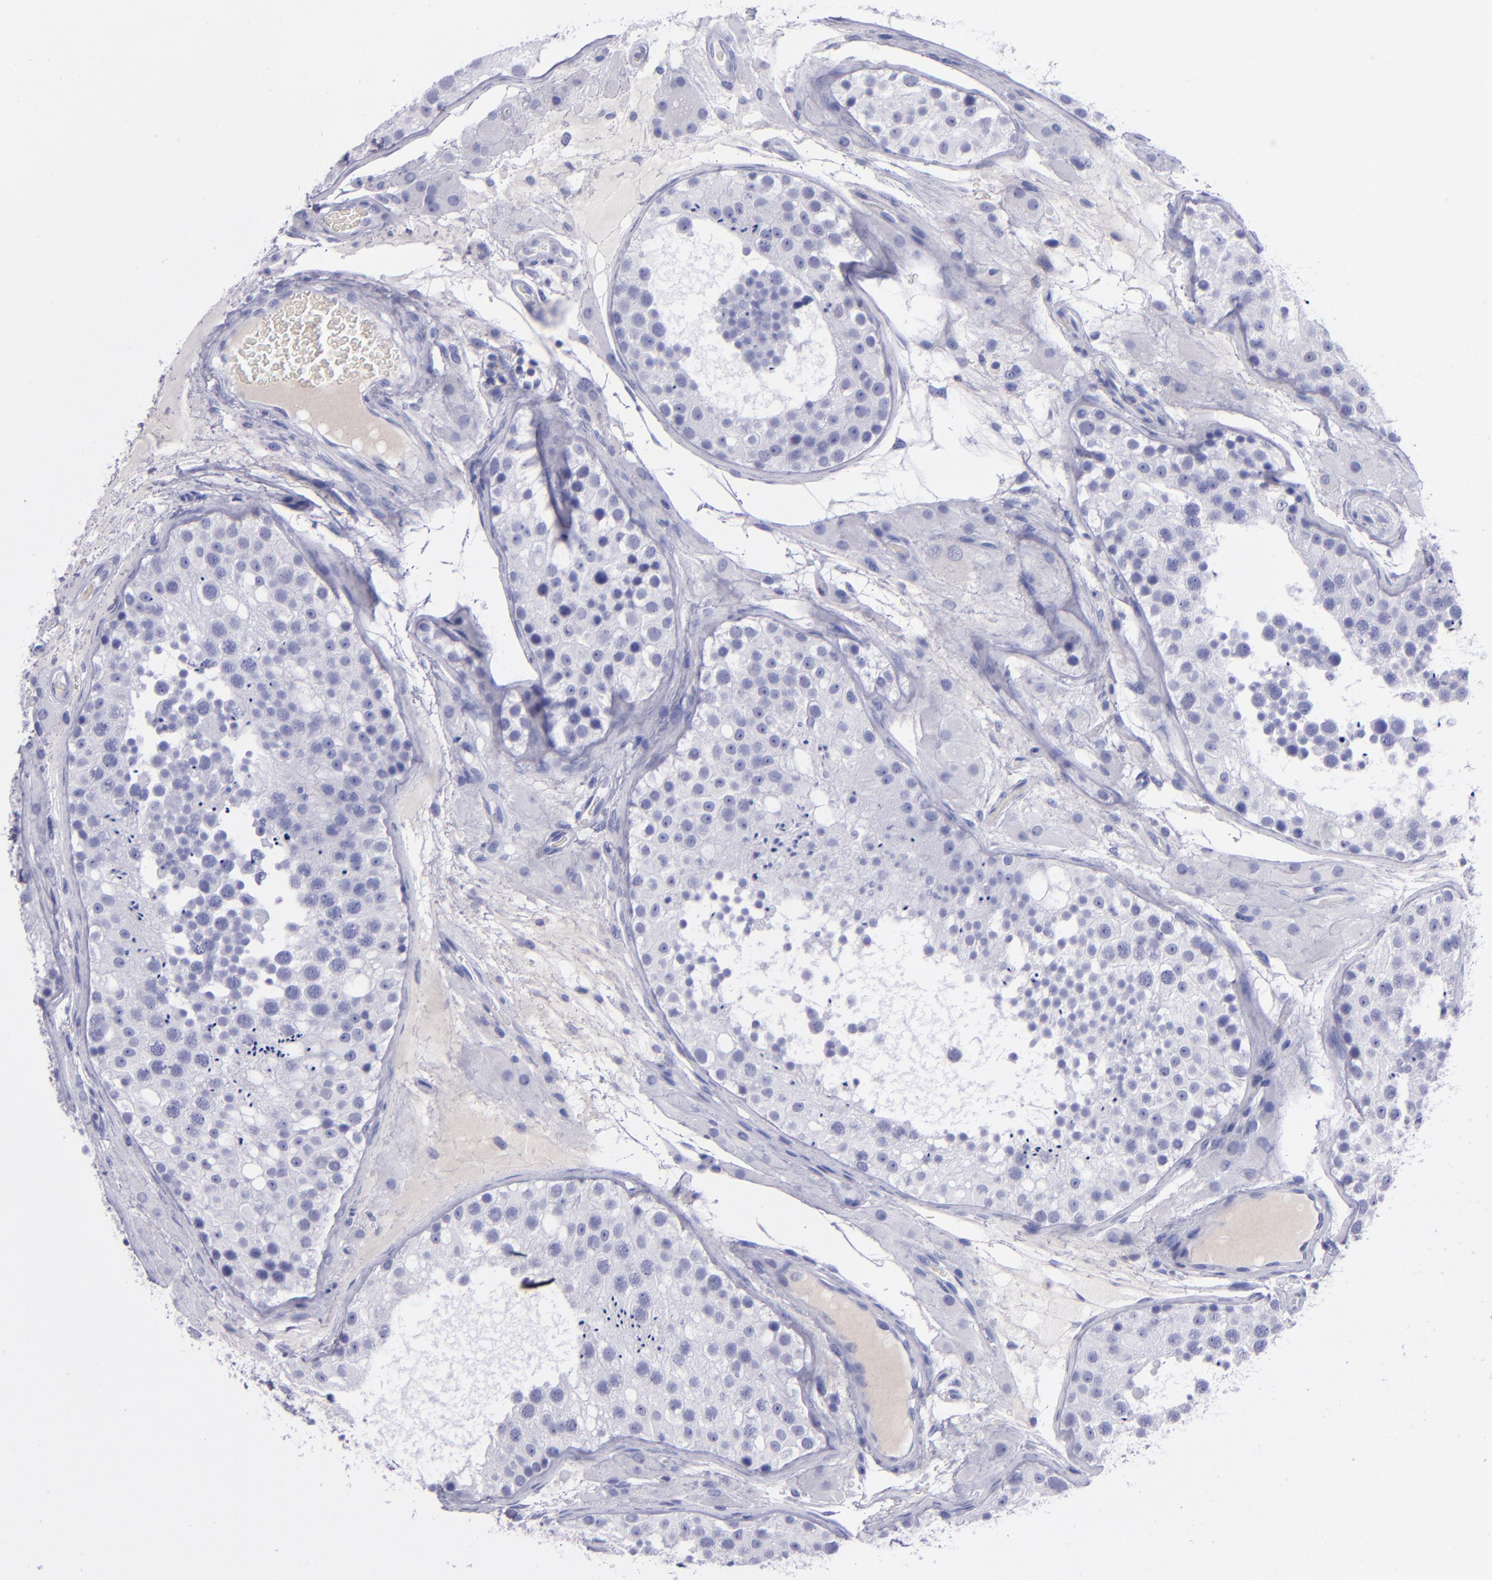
{"staining": {"intensity": "negative", "quantity": "none", "location": "none"}, "tissue": "testis", "cell_type": "Cells in seminiferous ducts", "image_type": "normal", "snomed": [{"axis": "morphology", "description": "Normal tissue, NOS"}, {"axis": "topography", "description": "Testis"}], "caption": "IHC histopathology image of unremarkable testis stained for a protein (brown), which displays no positivity in cells in seminiferous ducts.", "gene": "CD37", "patient": {"sex": "male", "age": 26}}